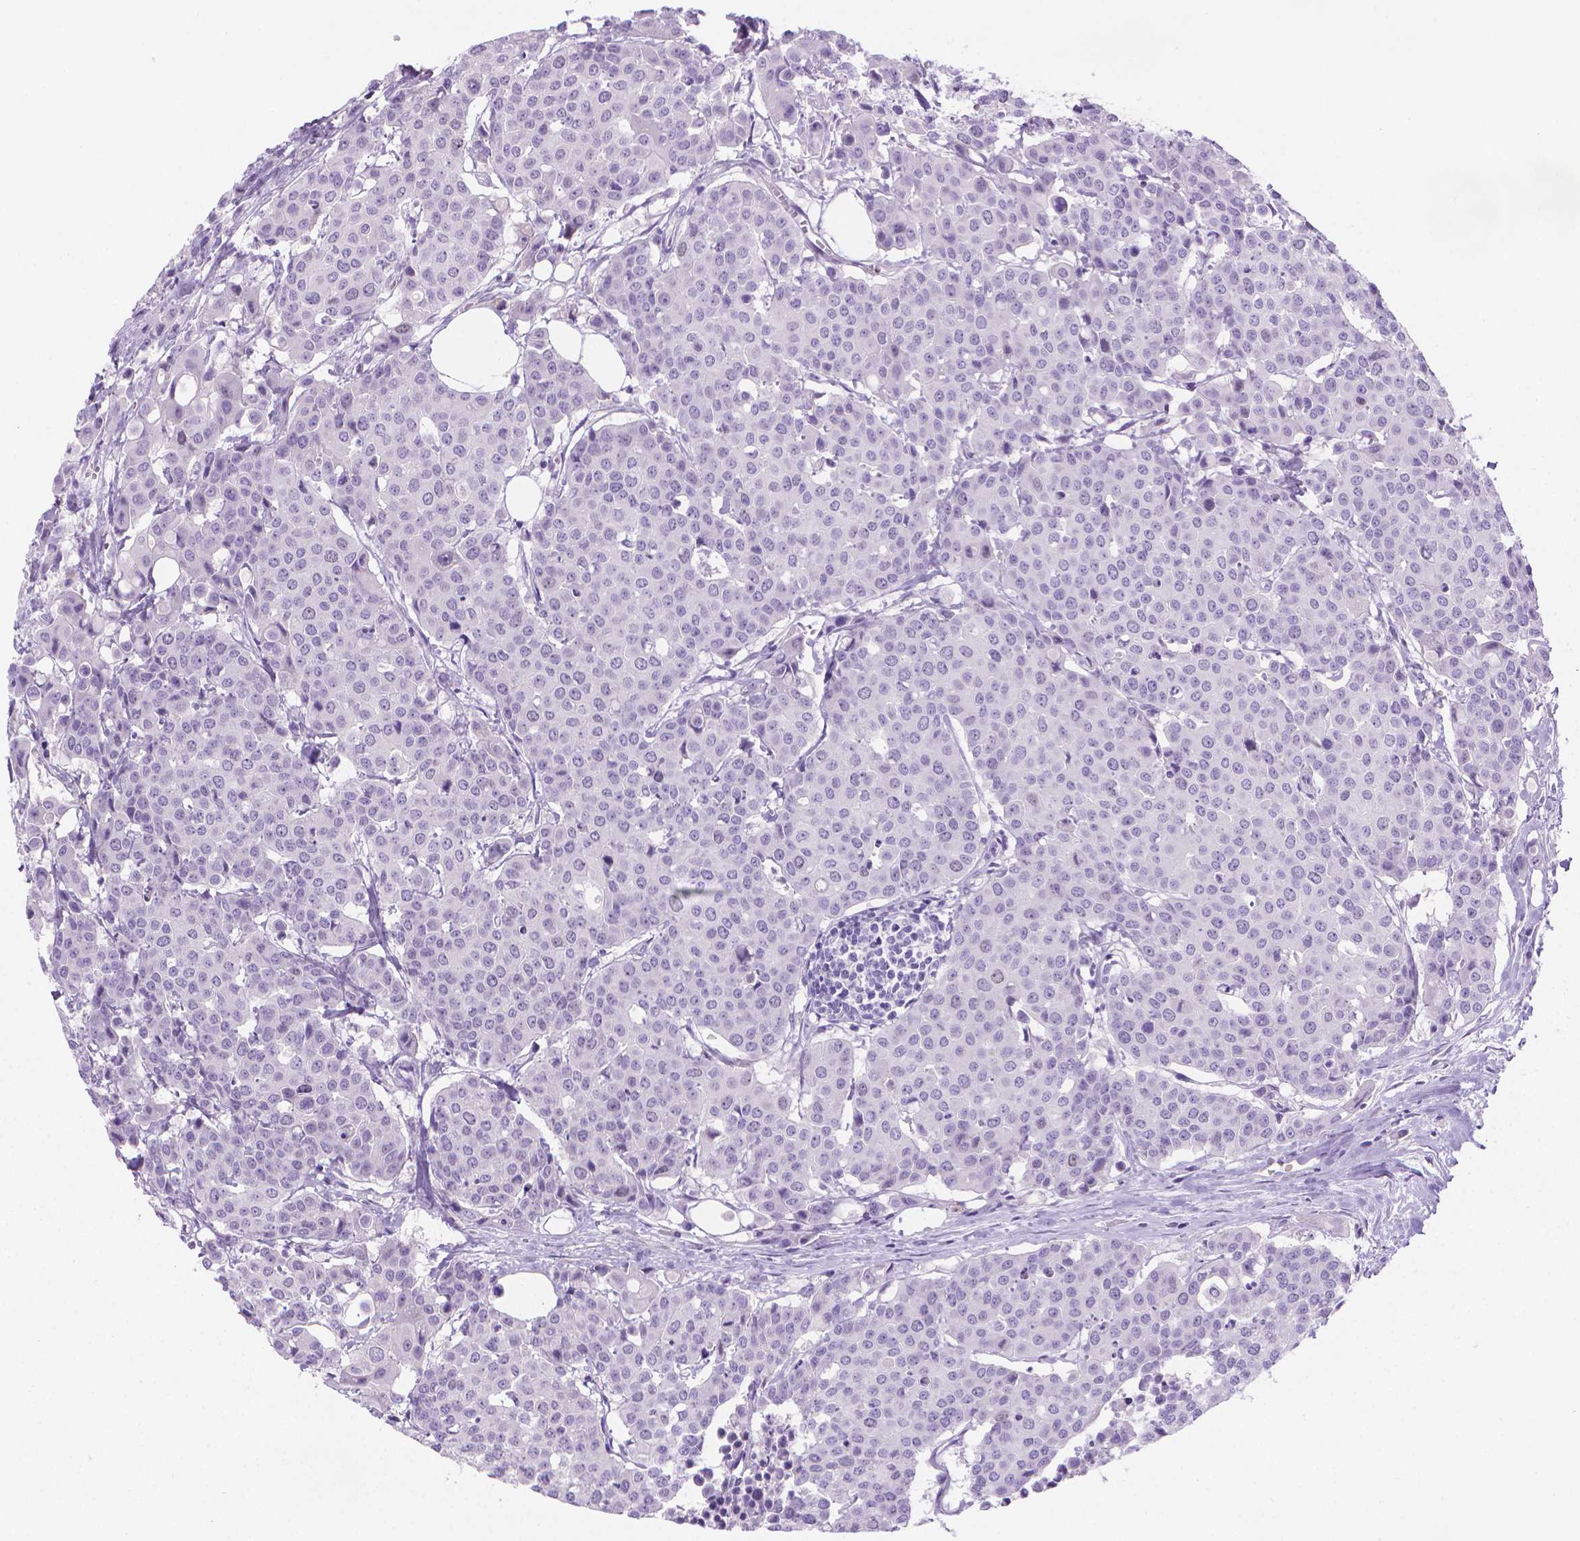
{"staining": {"intensity": "negative", "quantity": "none", "location": "none"}, "tissue": "carcinoid", "cell_type": "Tumor cells", "image_type": "cancer", "snomed": [{"axis": "morphology", "description": "Carcinoid, malignant, NOS"}, {"axis": "topography", "description": "Colon"}], "caption": "Immunohistochemistry photomicrograph of neoplastic tissue: carcinoid stained with DAB demonstrates no significant protein staining in tumor cells.", "gene": "SPAG6", "patient": {"sex": "male", "age": 81}}